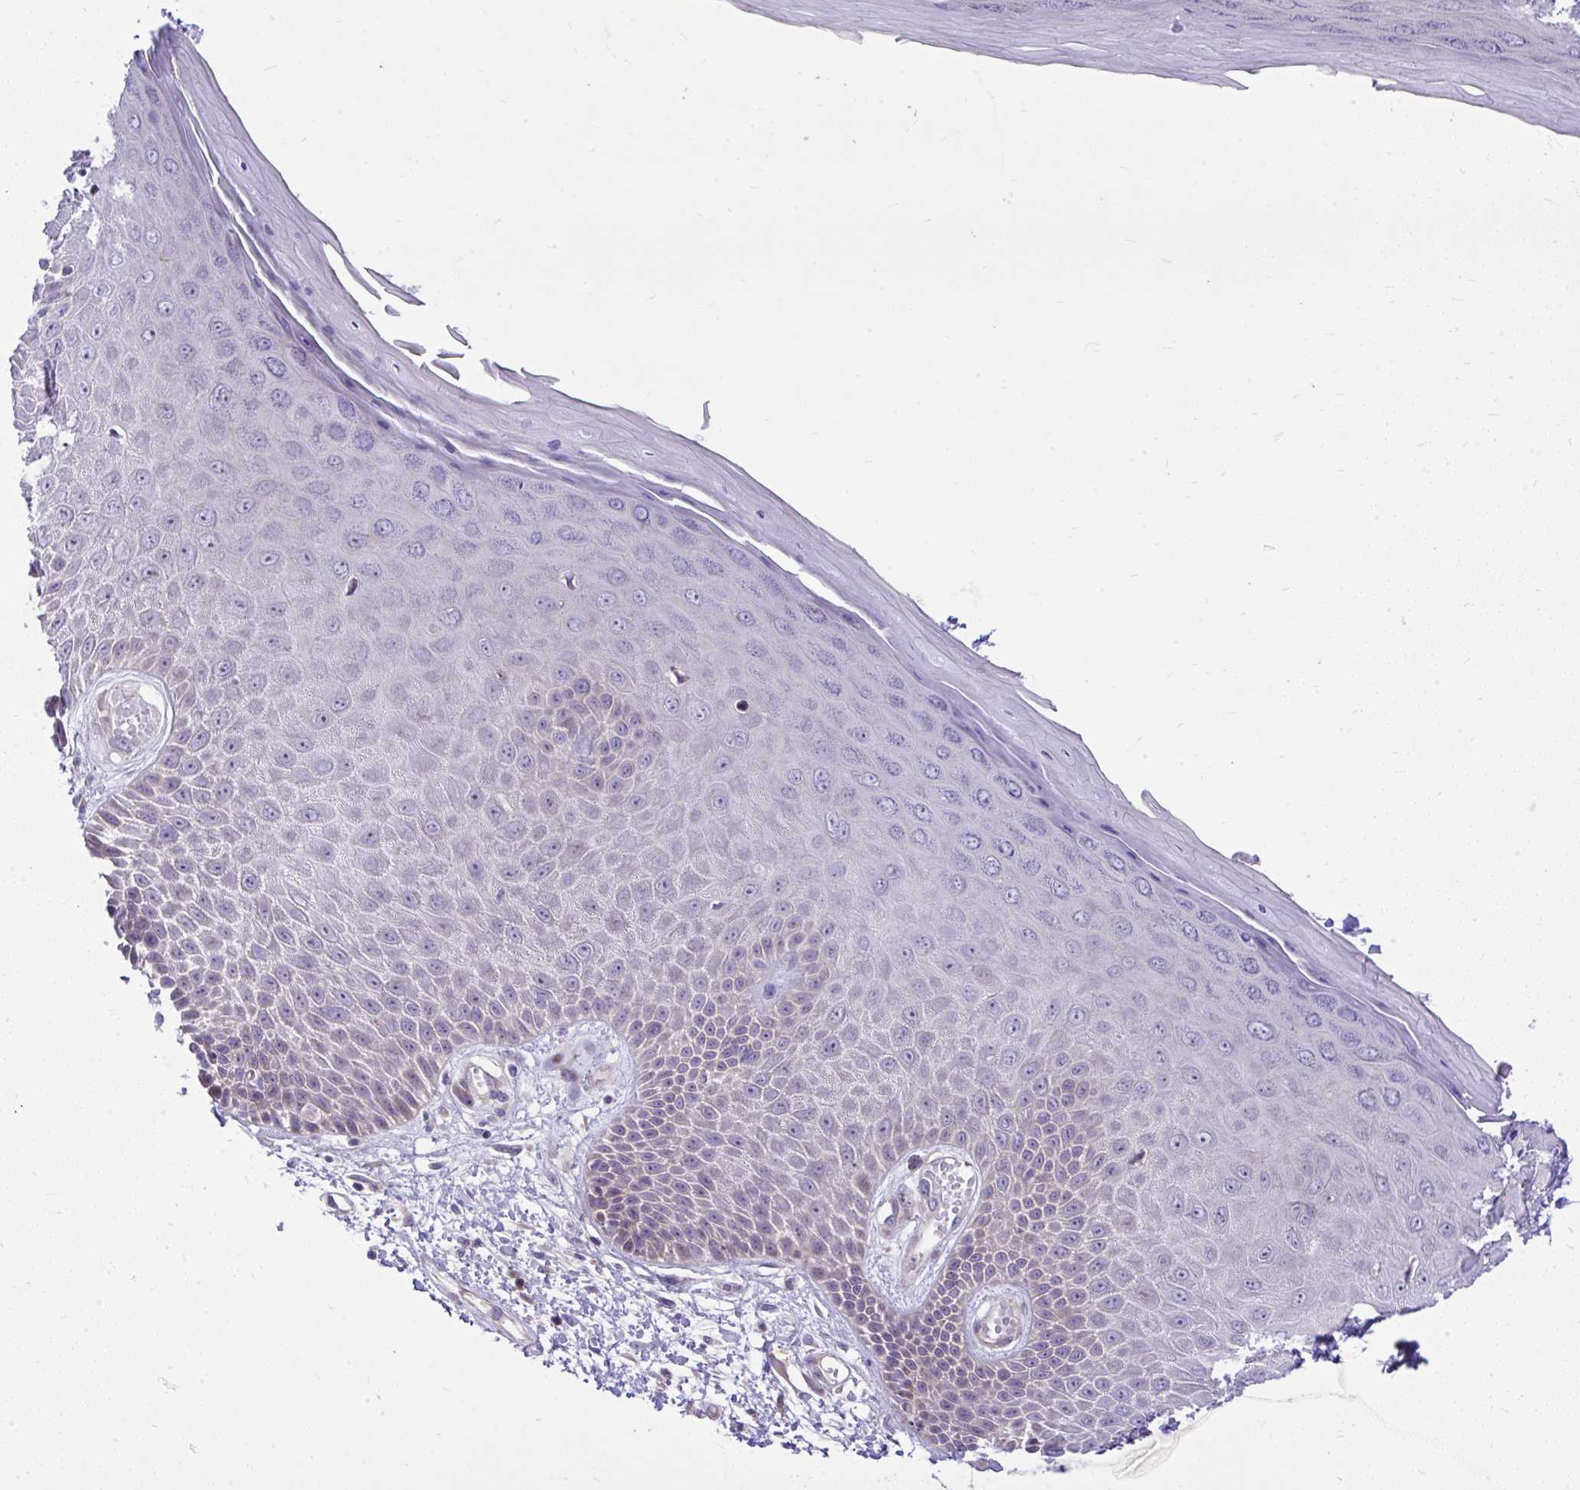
{"staining": {"intensity": "negative", "quantity": "none", "location": "none"}, "tissue": "skin", "cell_type": "Epidermal cells", "image_type": "normal", "snomed": [{"axis": "morphology", "description": "Normal tissue, NOS"}, {"axis": "topography", "description": "Anal"}, {"axis": "topography", "description": "Peripheral nerve tissue"}], "caption": "Epidermal cells show no significant expression in unremarkable skin. Brightfield microscopy of immunohistochemistry stained with DAB (brown) and hematoxylin (blue), captured at high magnification.", "gene": "GRK4", "patient": {"sex": "male", "age": 78}}